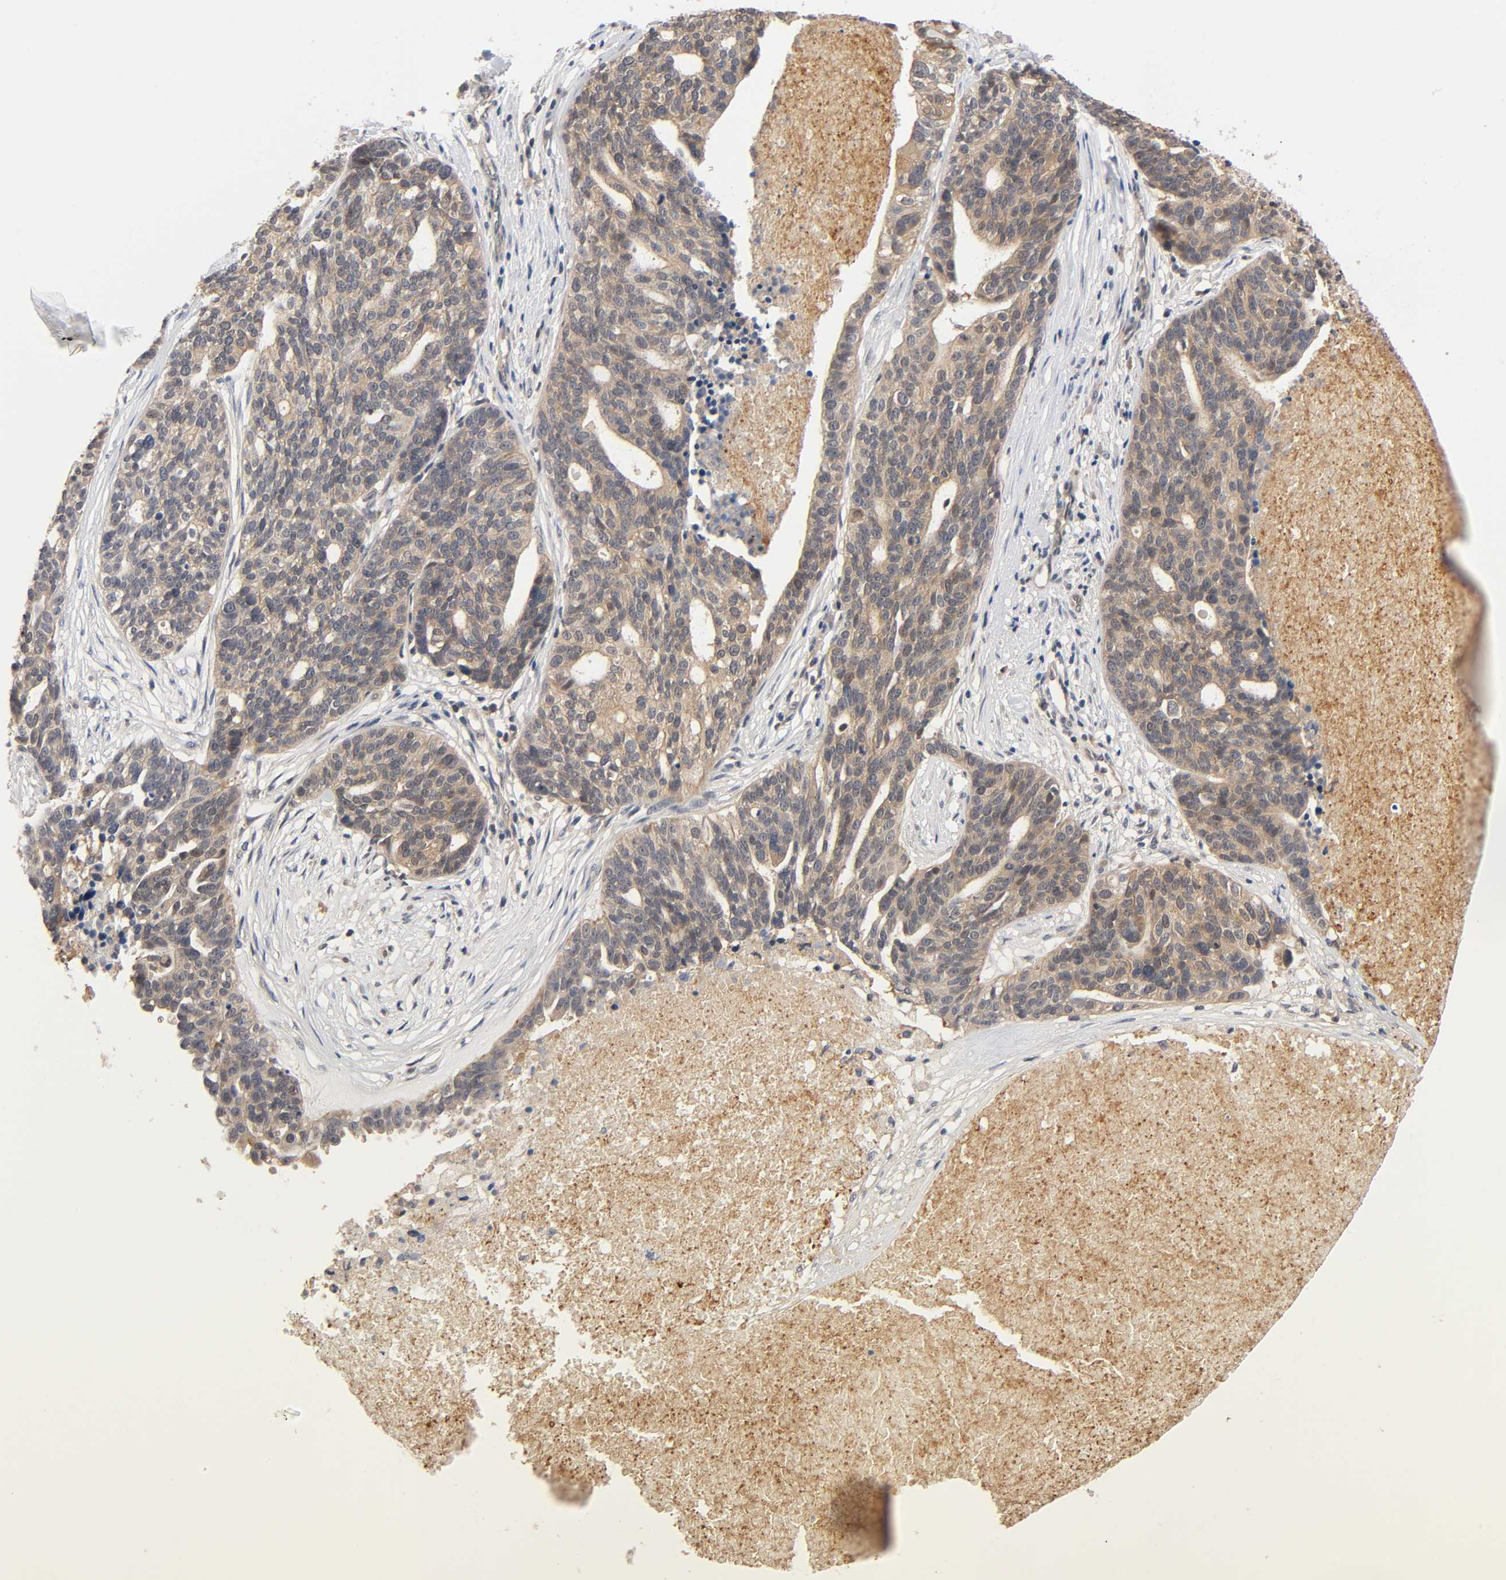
{"staining": {"intensity": "weak", "quantity": ">75%", "location": "cytoplasmic/membranous"}, "tissue": "ovarian cancer", "cell_type": "Tumor cells", "image_type": "cancer", "snomed": [{"axis": "morphology", "description": "Cystadenocarcinoma, serous, NOS"}, {"axis": "topography", "description": "Ovary"}], "caption": "The histopathology image shows staining of serous cystadenocarcinoma (ovarian), revealing weak cytoplasmic/membranous protein expression (brown color) within tumor cells.", "gene": "PRKAB1", "patient": {"sex": "female", "age": 59}}